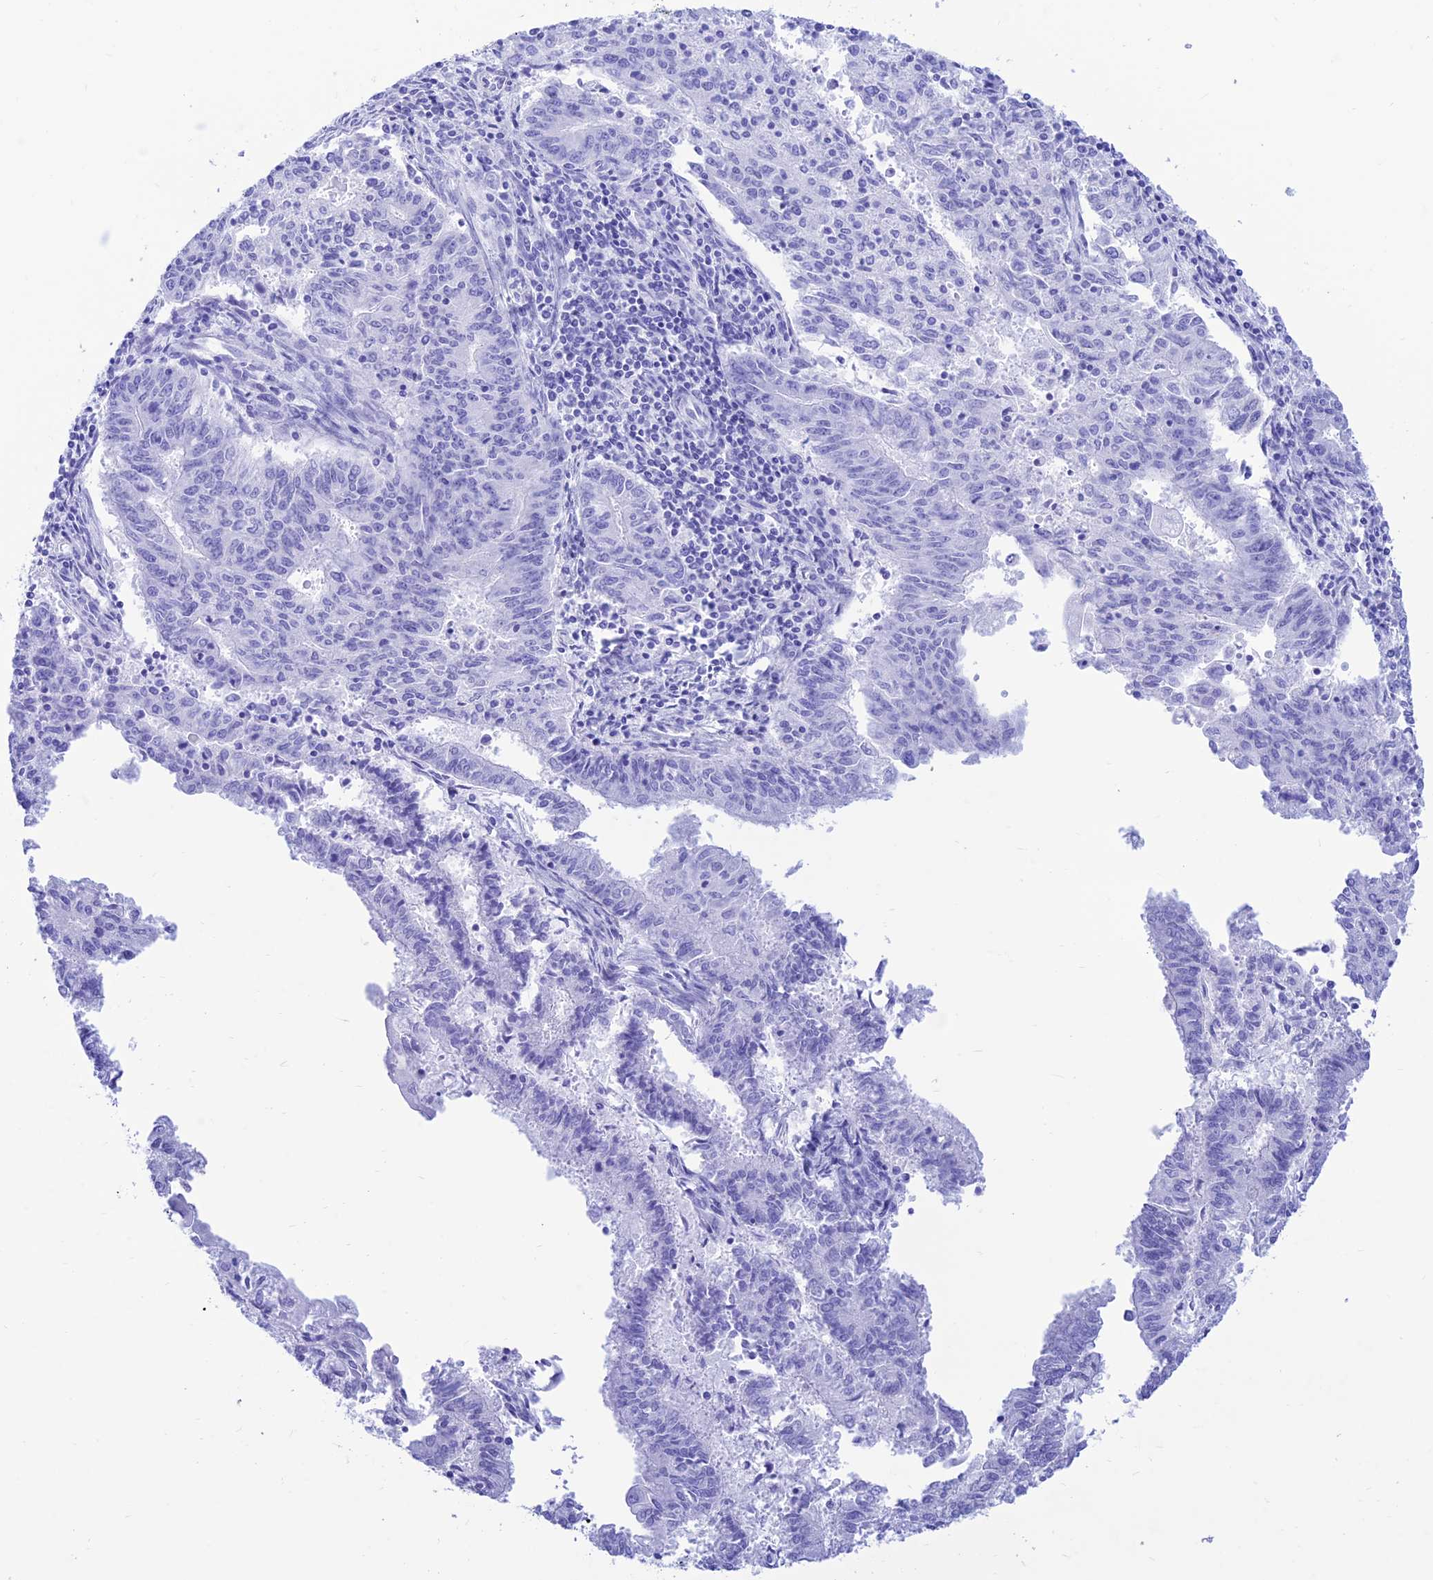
{"staining": {"intensity": "negative", "quantity": "none", "location": "none"}, "tissue": "endometrial cancer", "cell_type": "Tumor cells", "image_type": "cancer", "snomed": [{"axis": "morphology", "description": "Adenocarcinoma, NOS"}, {"axis": "topography", "description": "Endometrium"}], "caption": "Immunohistochemistry (IHC) of human endometrial adenocarcinoma demonstrates no positivity in tumor cells.", "gene": "PRNP", "patient": {"sex": "female", "age": 59}}